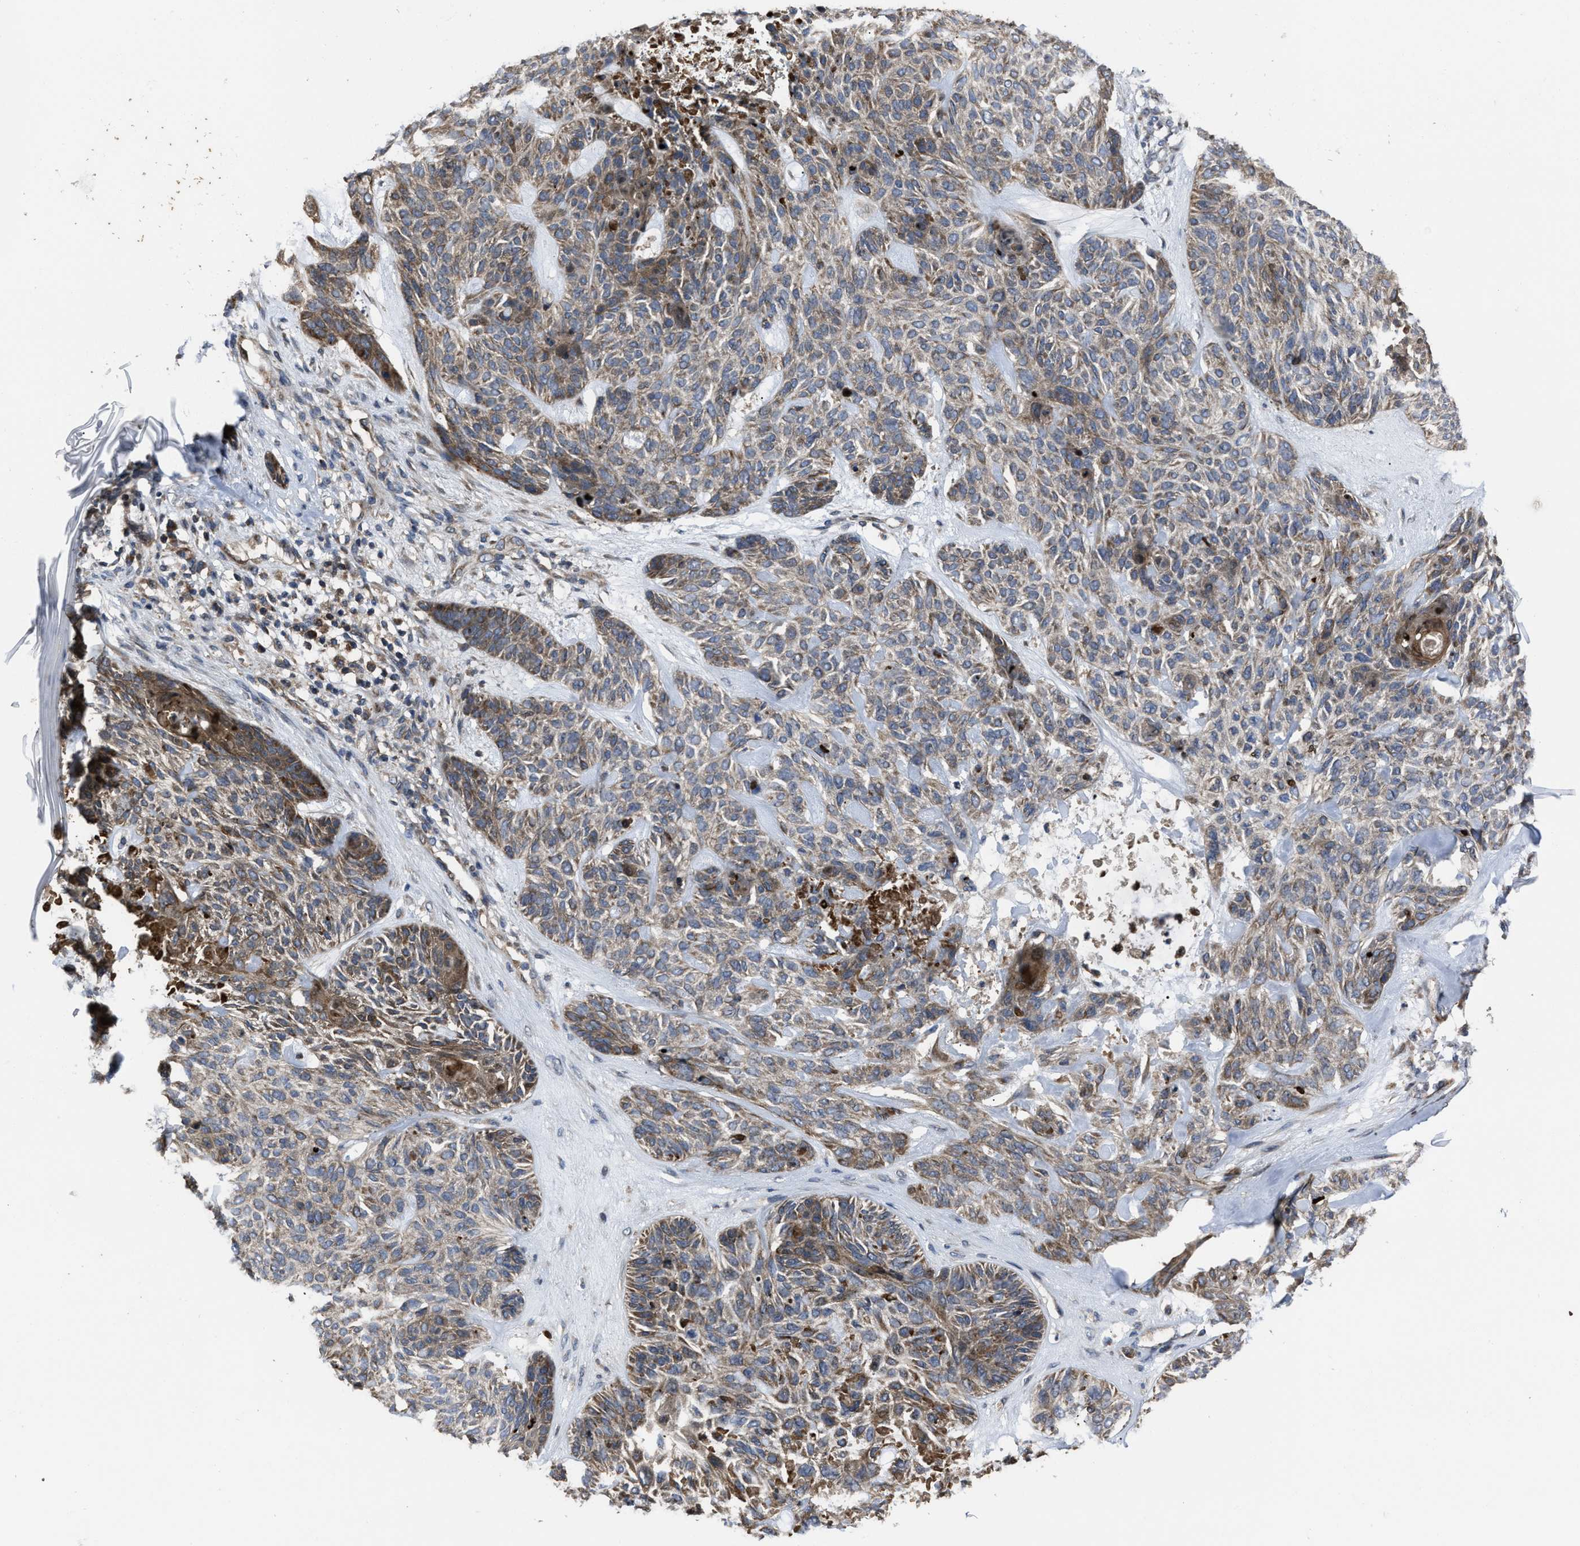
{"staining": {"intensity": "moderate", "quantity": "25%-75%", "location": "cytoplasmic/membranous"}, "tissue": "skin cancer", "cell_type": "Tumor cells", "image_type": "cancer", "snomed": [{"axis": "morphology", "description": "Basal cell carcinoma"}, {"axis": "topography", "description": "Skin"}], "caption": "Skin cancer (basal cell carcinoma) stained with a brown dye exhibits moderate cytoplasmic/membranous positive staining in approximately 25%-75% of tumor cells.", "gene": "PASK", "patient": {"sex": "male", "age": 55}}